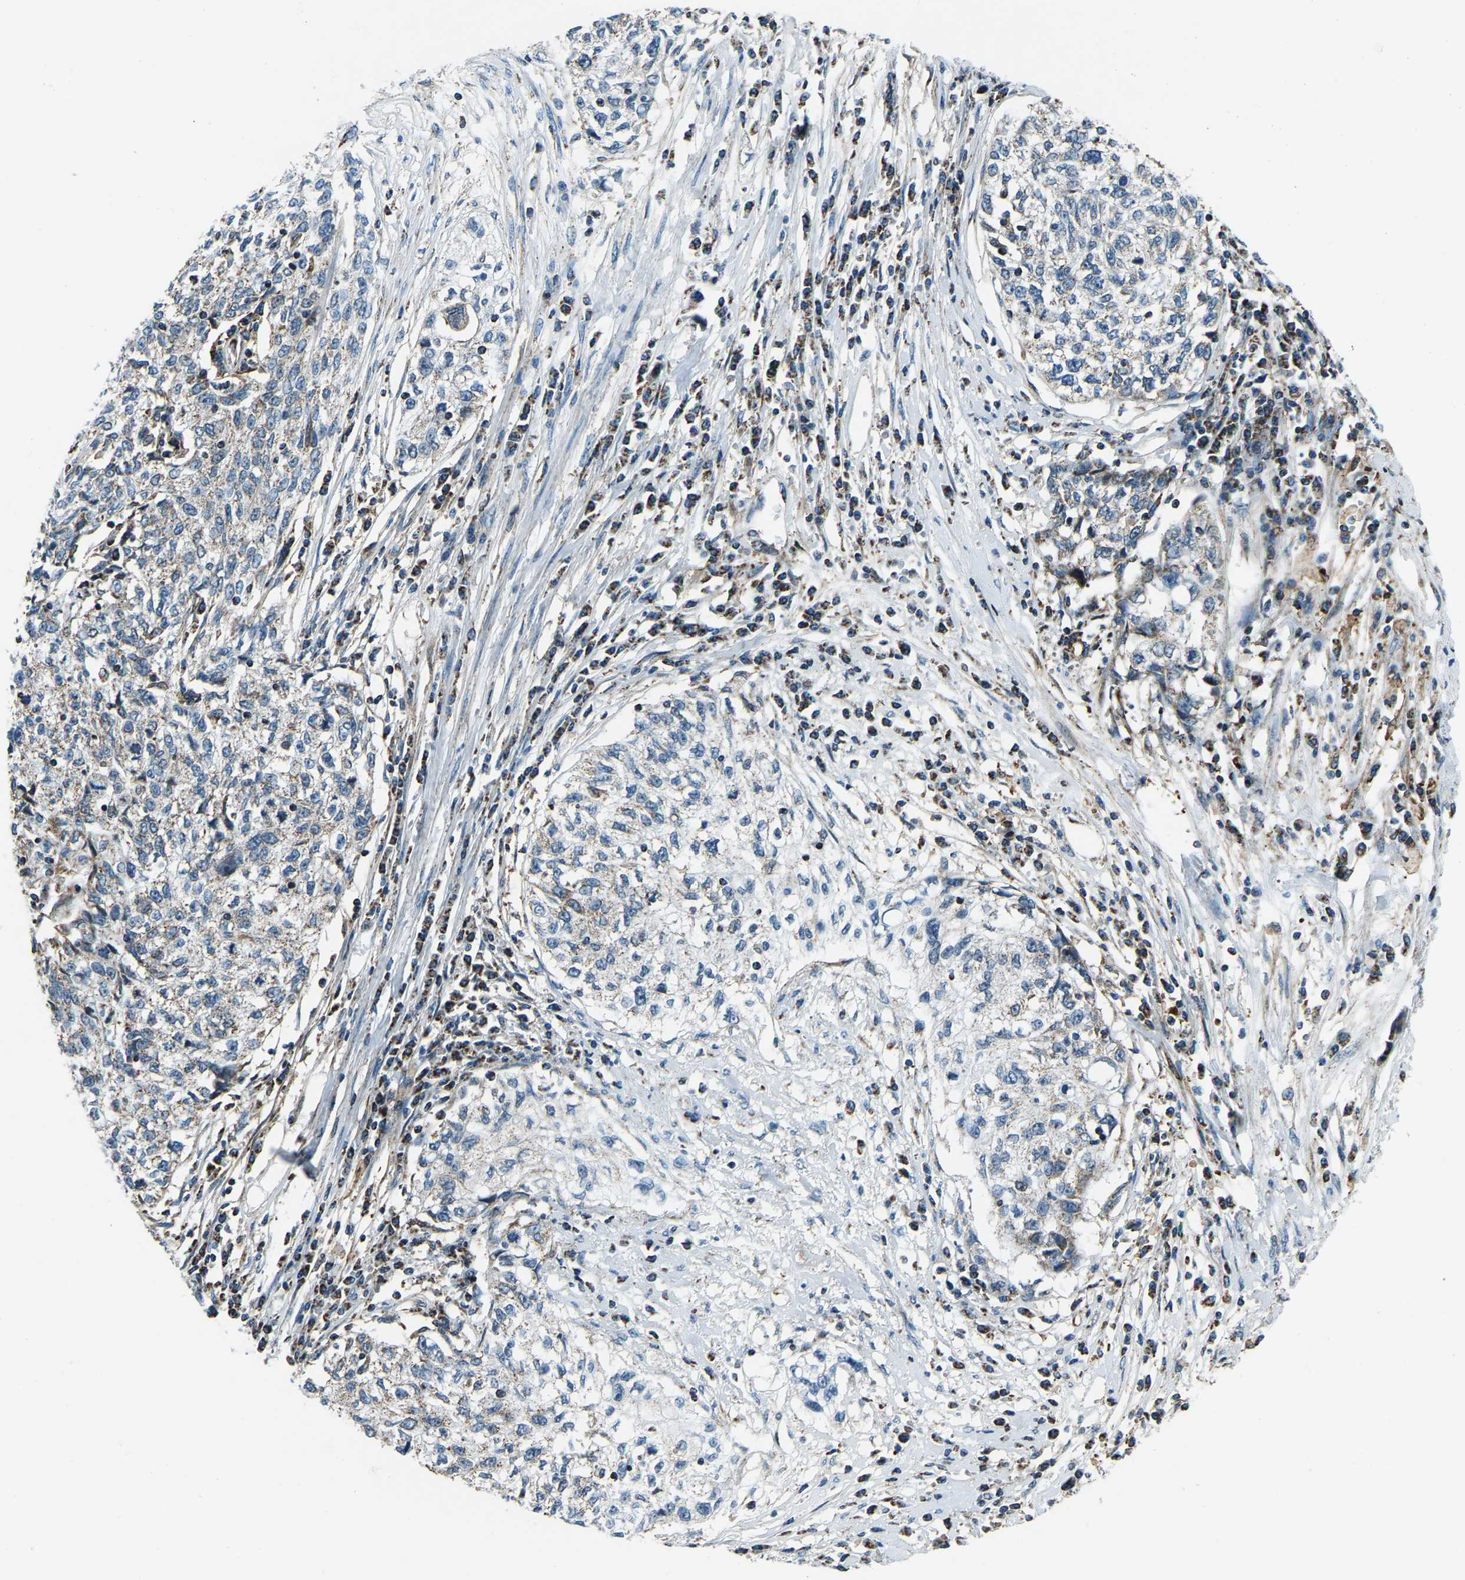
{"staining": {"intensity": "negative", "quantity": "none", "location": "none"}, "tissue": "cervical cancer", "cell_type": "Tumor cells", "image_type": "cancer", "snomed": [{"axis": "morphology", "description": "Squamous cell carcinoma, NOS"}, {"axis": "topography", "description": "Cervix"}], "caption": "There is no significant staining in tumor cells of cervical cancer. (DAB immunohistochemistry (IHC), high magnification).", "gene": "RBM33", "patient": {"sex": "female", "age": 57}}